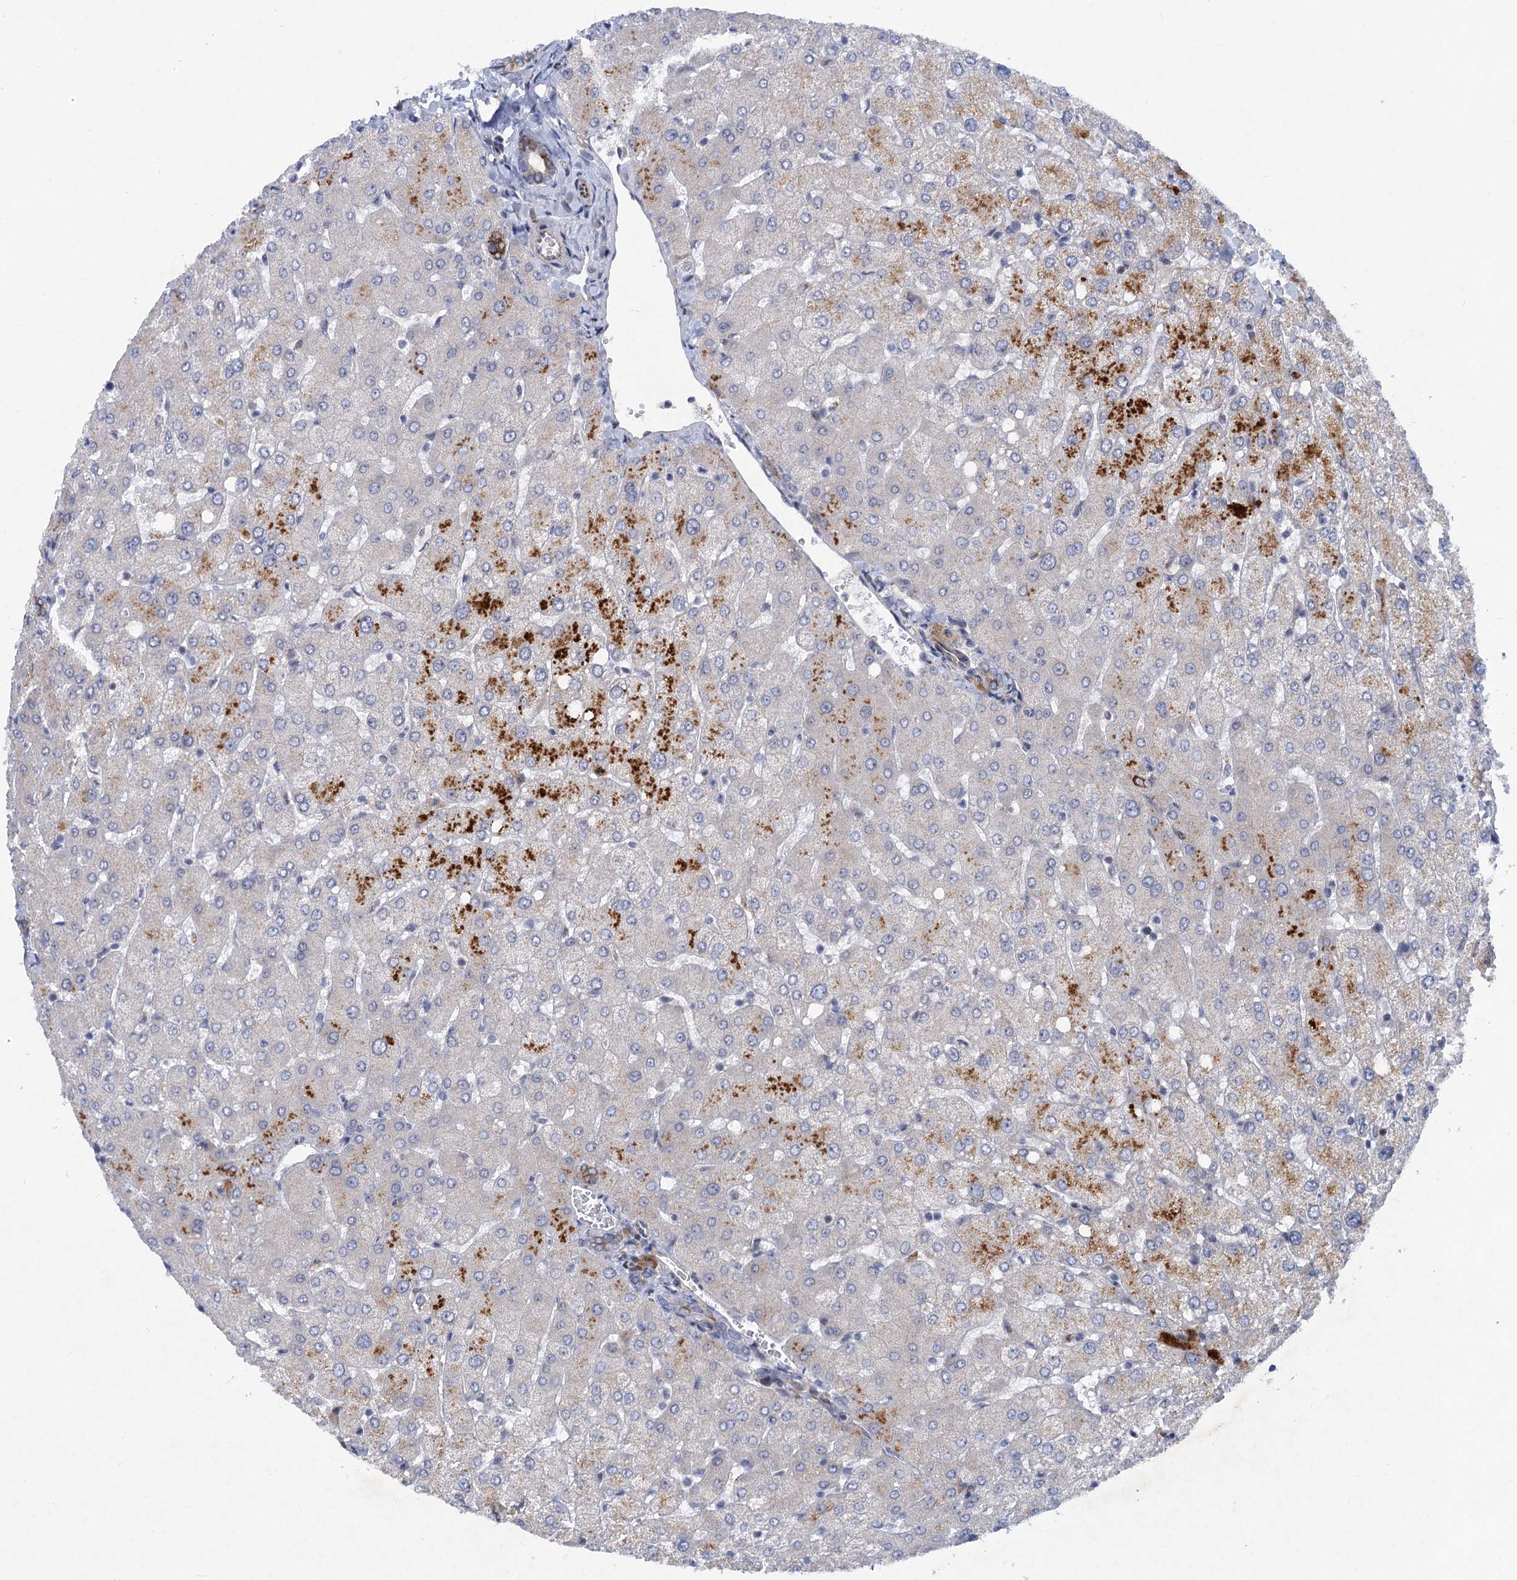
{"staining": {"intensity": "negative", "quantity": "none", "location": "none"}, "tissue": "liver", "cell_type": "Cholangiocytes", "image_type": "normal", "snomed": [{"axis": "morphology", "description": "Normal tissue, NOS"}, {"axis": "topography", "description": "Liver"}], "caption": "This is an immunohistochemistry (IHC) image of normal liver. There is no positivity in cholangiocytes.", "gene": "QPCTL", "patient": {"sex": "female", "age": 54}}